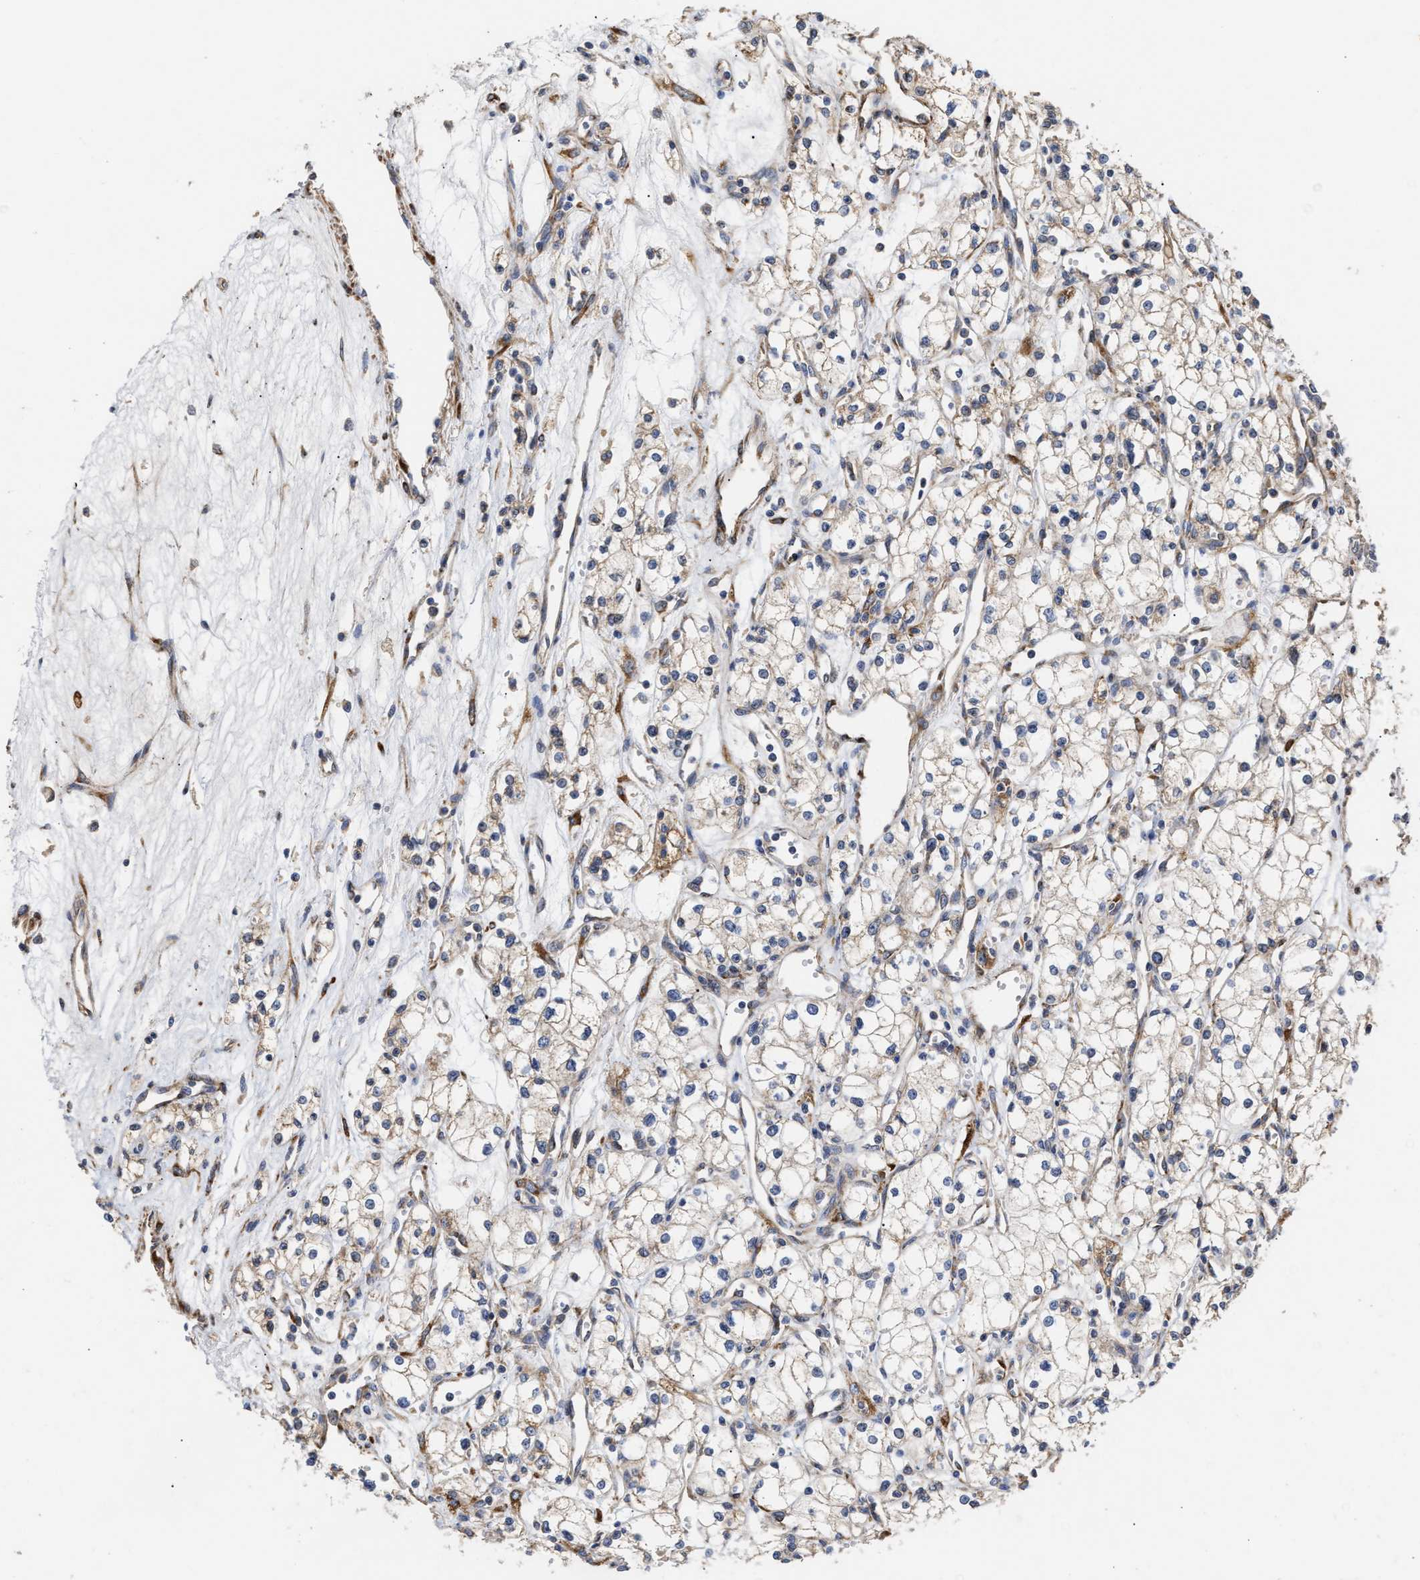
{"staining": {"intensity": "weak", "quantity": "<25%", "location": "cytoplasmic/membranous"}, "tissue": "renal cancer", "cell_type": "Tumor cells", "image_type": "cancer", "snomed": [{"axis": "morphology", "description": "Adenocarcinoma, NOS"}, {"axis": "topography", "description": "Kidney"}], "caption": "This is an immunohistochemistry image of renal cancer (adenocarcinoma). There is no expression in tumor cells.", "gene": "MALSU1", "patient": {"sex": "male", "age": 59}}